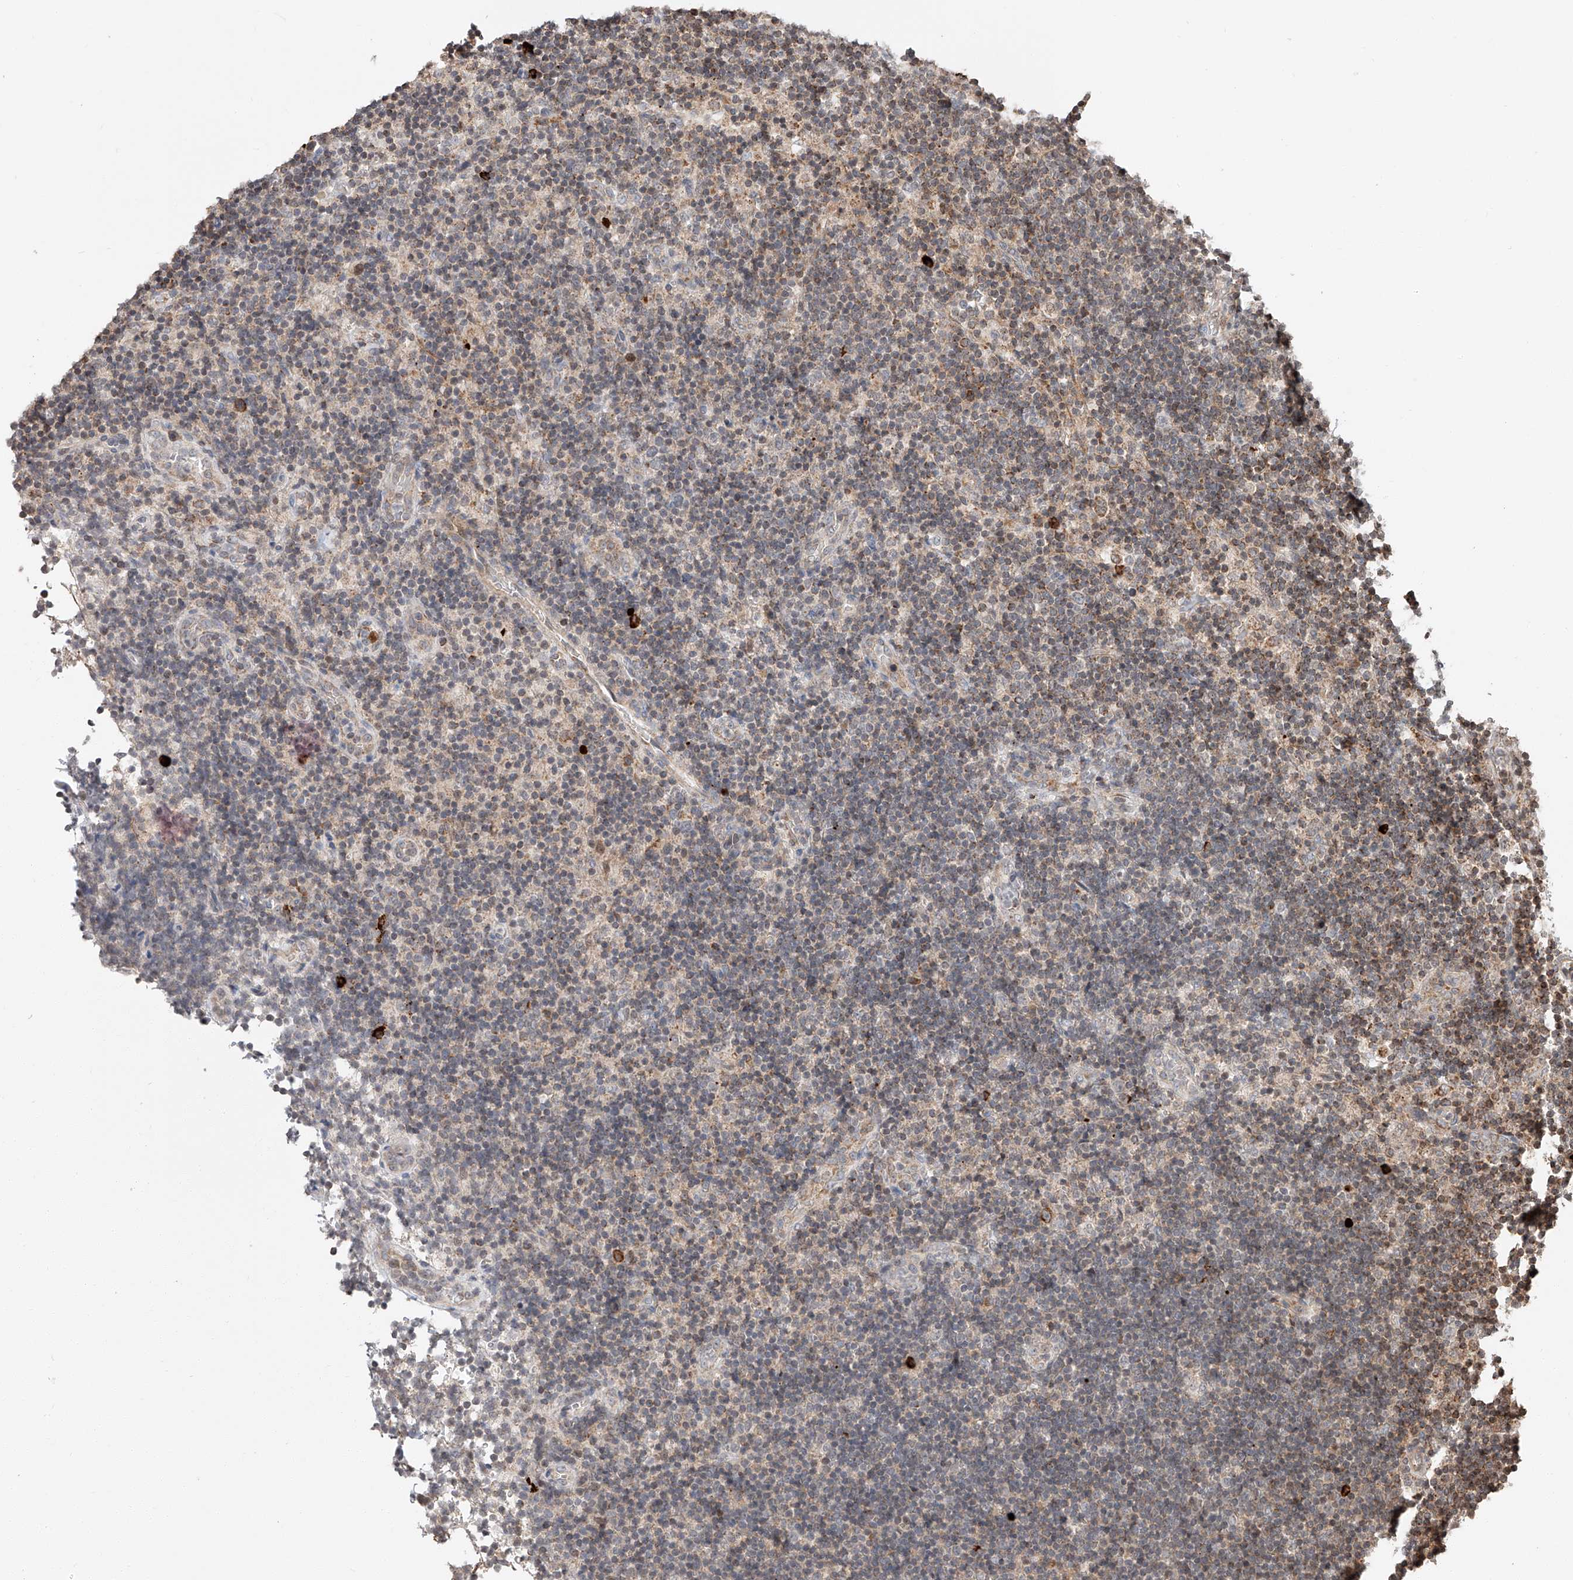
{"staining": {"intensity": "moderate", "quantity": "<25%", "location": "nuclear"}, "tissue": "lymph node", "cell_type": "Non-germinal center cells", "image_type": "normal", "snomed": [{"axis": "morphology", "description": "Normal tissue, NOS"}, {"axis": "topography", "description": "Lymph node"}], "caption": "Lymph node stained with IHC shows moderate nuclear staining in about <25% of non-germinal center cells. Nuclei are stained in blue.", "gene": "ARHGAP33", "patient": {"sex": "female", "age": 22}}